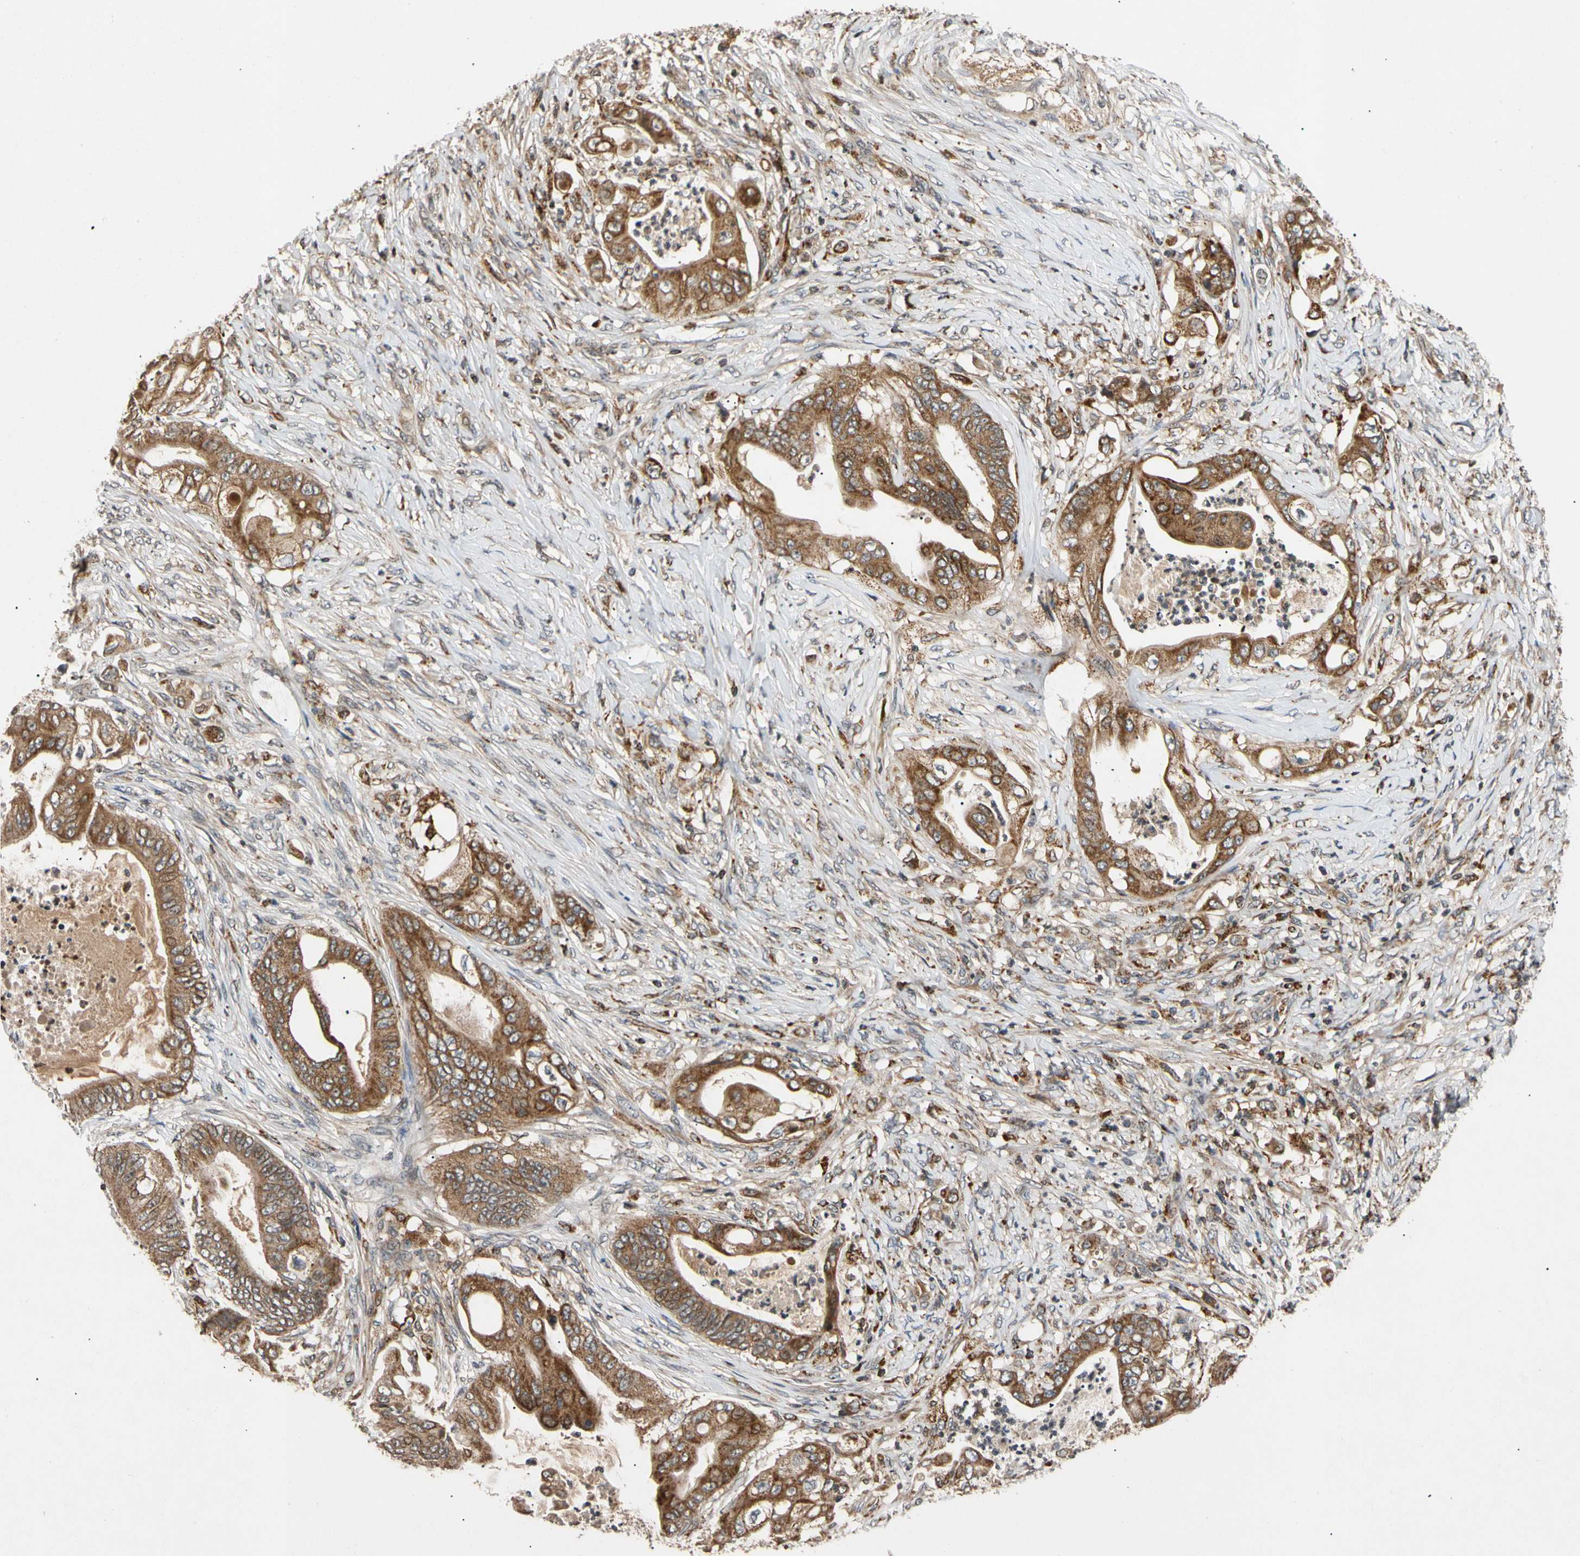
{"staining": {"intensity": "strong", "quantity": ">75%", "location": "cytoplasmic/membranous"}, "tissue": "stomach cancer", "cell_type": "Tumor cells", "image_type": "cancer", "snomed": [{"axis": "morphology", "description": "Adenocarcinoma, NOS"}, {"axis": "topography", "description": "Stomach"}], "caption": "Strong cytoplasmic/membranous staining for a protein is identified in about >75% of tumor cells of adenocarcinoma (stomach) using immunohistochemistry.", "gene": "MRPS22", "patient": {"sex": "female", "age": 73}}